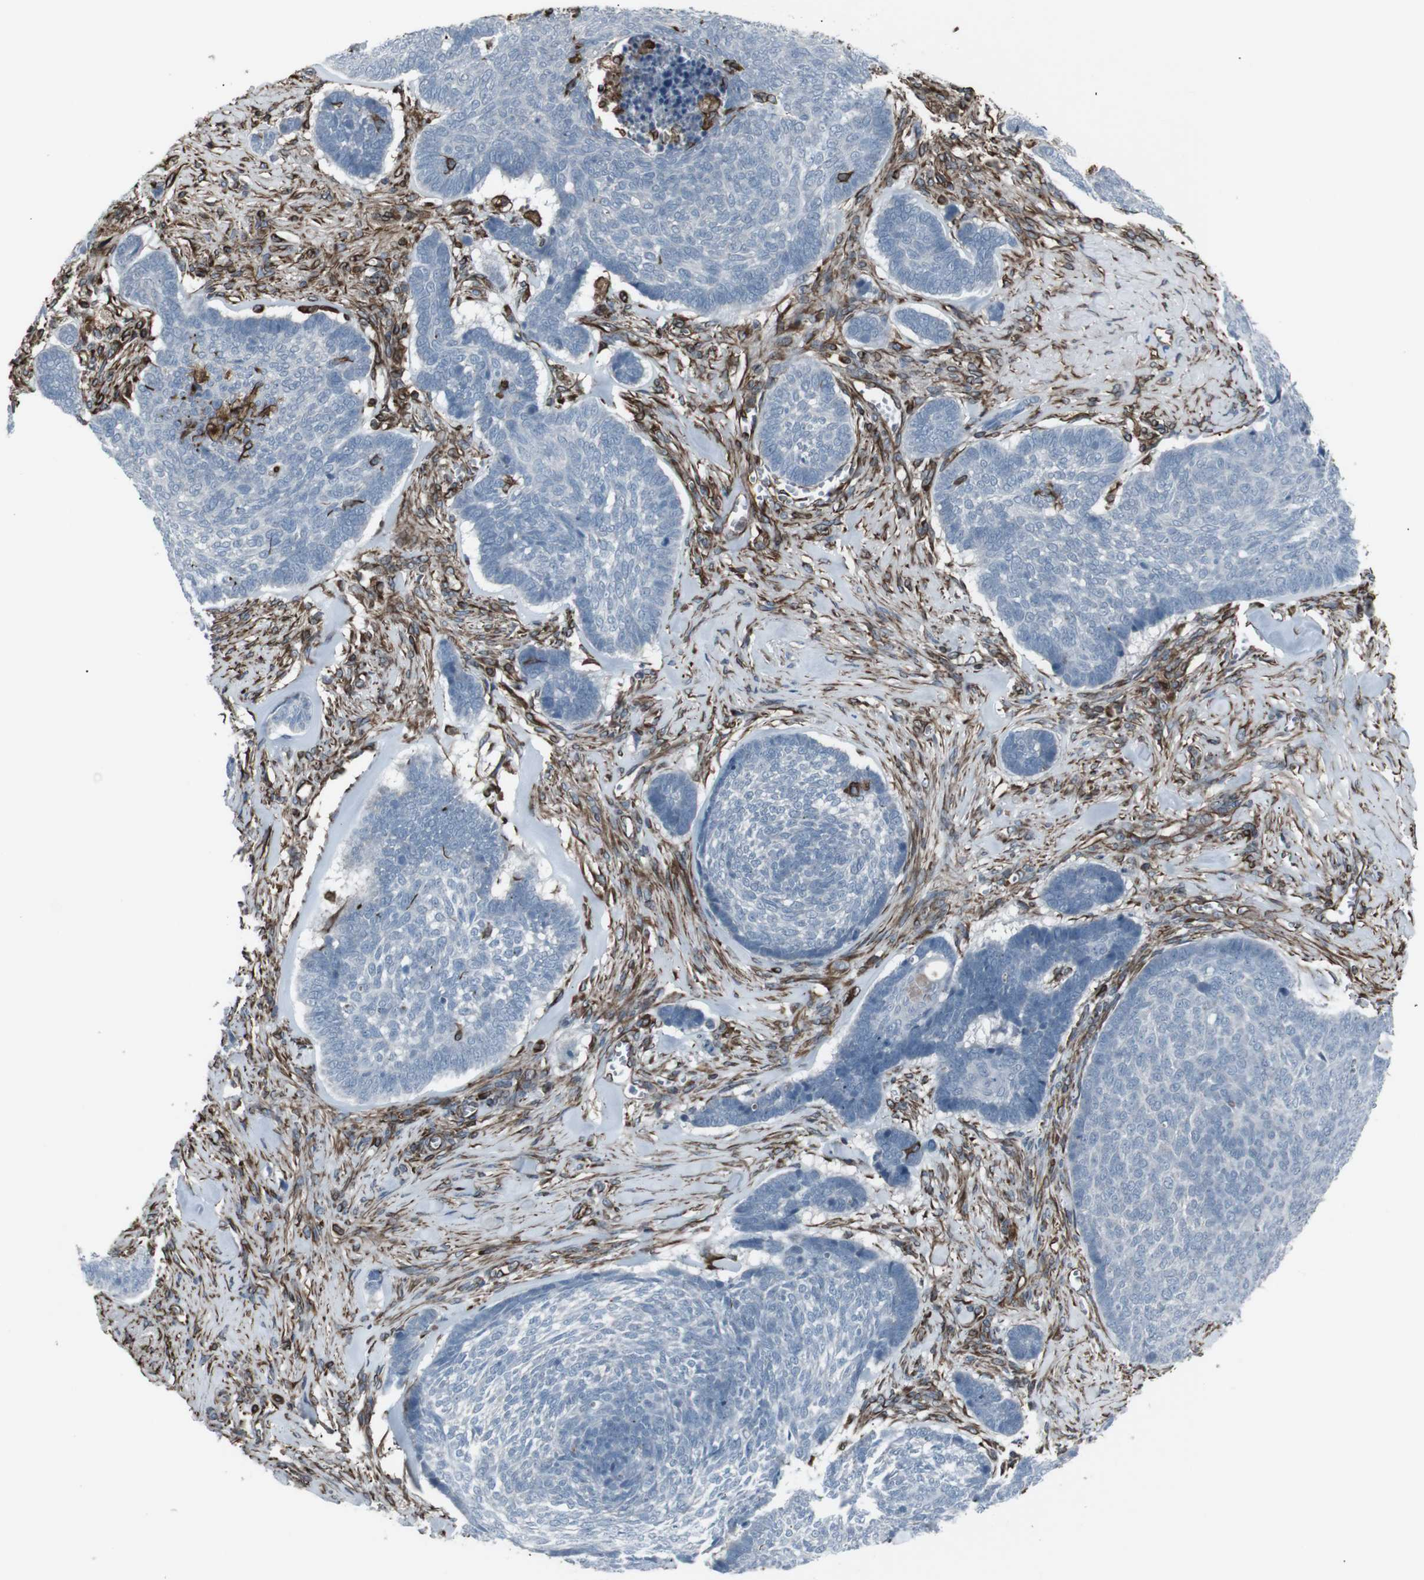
{"staining": {"intensity": "negative", "quantity": "none", "location": "none"}, "tissue": "skin cancer", "cell_type": "Tumor cells", "image_type": "cancer", "snomed": [{"axis": "morphology", "description": "Basal cell carcinoma"}, {"axis": "topography", "description": "Skin"}], "caption": "Skin cancer (basal cell carcinoma) was stained to show a protein in brown. There is no significant expression in tumor cells.", "gene": "TMEM141", "patient": {"sex": "male", "age": 84}}